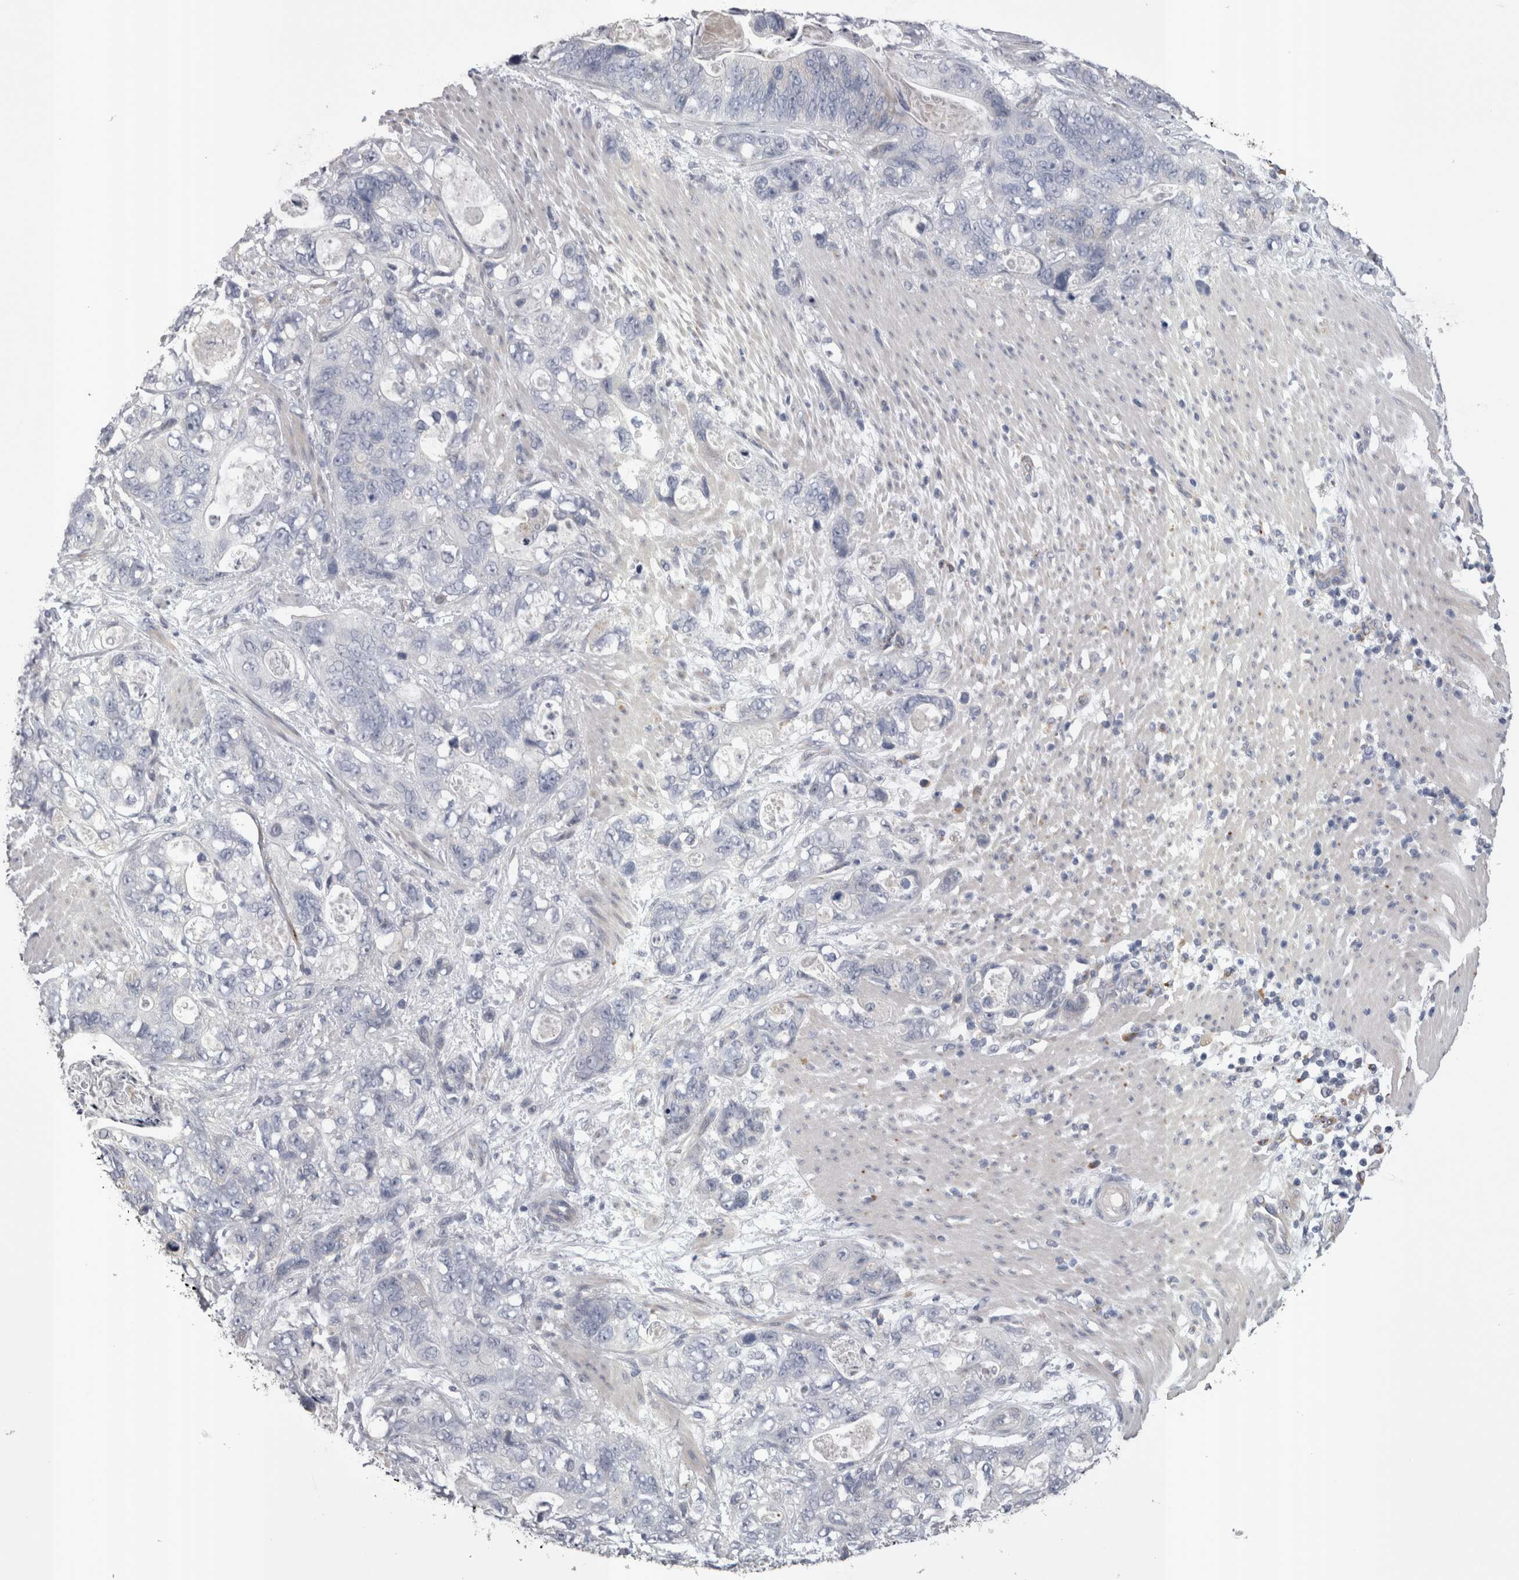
{"staining": {"intensity": "negative", "quantity": "none", "location": "none"}, "tissue": "stomach cancer", "cell_type": "Tumor cells", "image_type": "cancer", "snomed": [{"axis": "morphology", "description": "Normal tissue, NOS"}, {"axis": "morphology", "description": "Adenocarcinoma, NOS"}, {"axis": "topography", "description": "Stomach"}], "caption": "There is no significant positivity in tumor cells of stomach adenocarcinoma. The staining was performed using DAB to visualize the protein expression in brown, while the nuclei were stained in blue with hematoxylin (Magnification: 20x).", "gene": "STC1", "patient": {"sex": "female", "age": 89}}